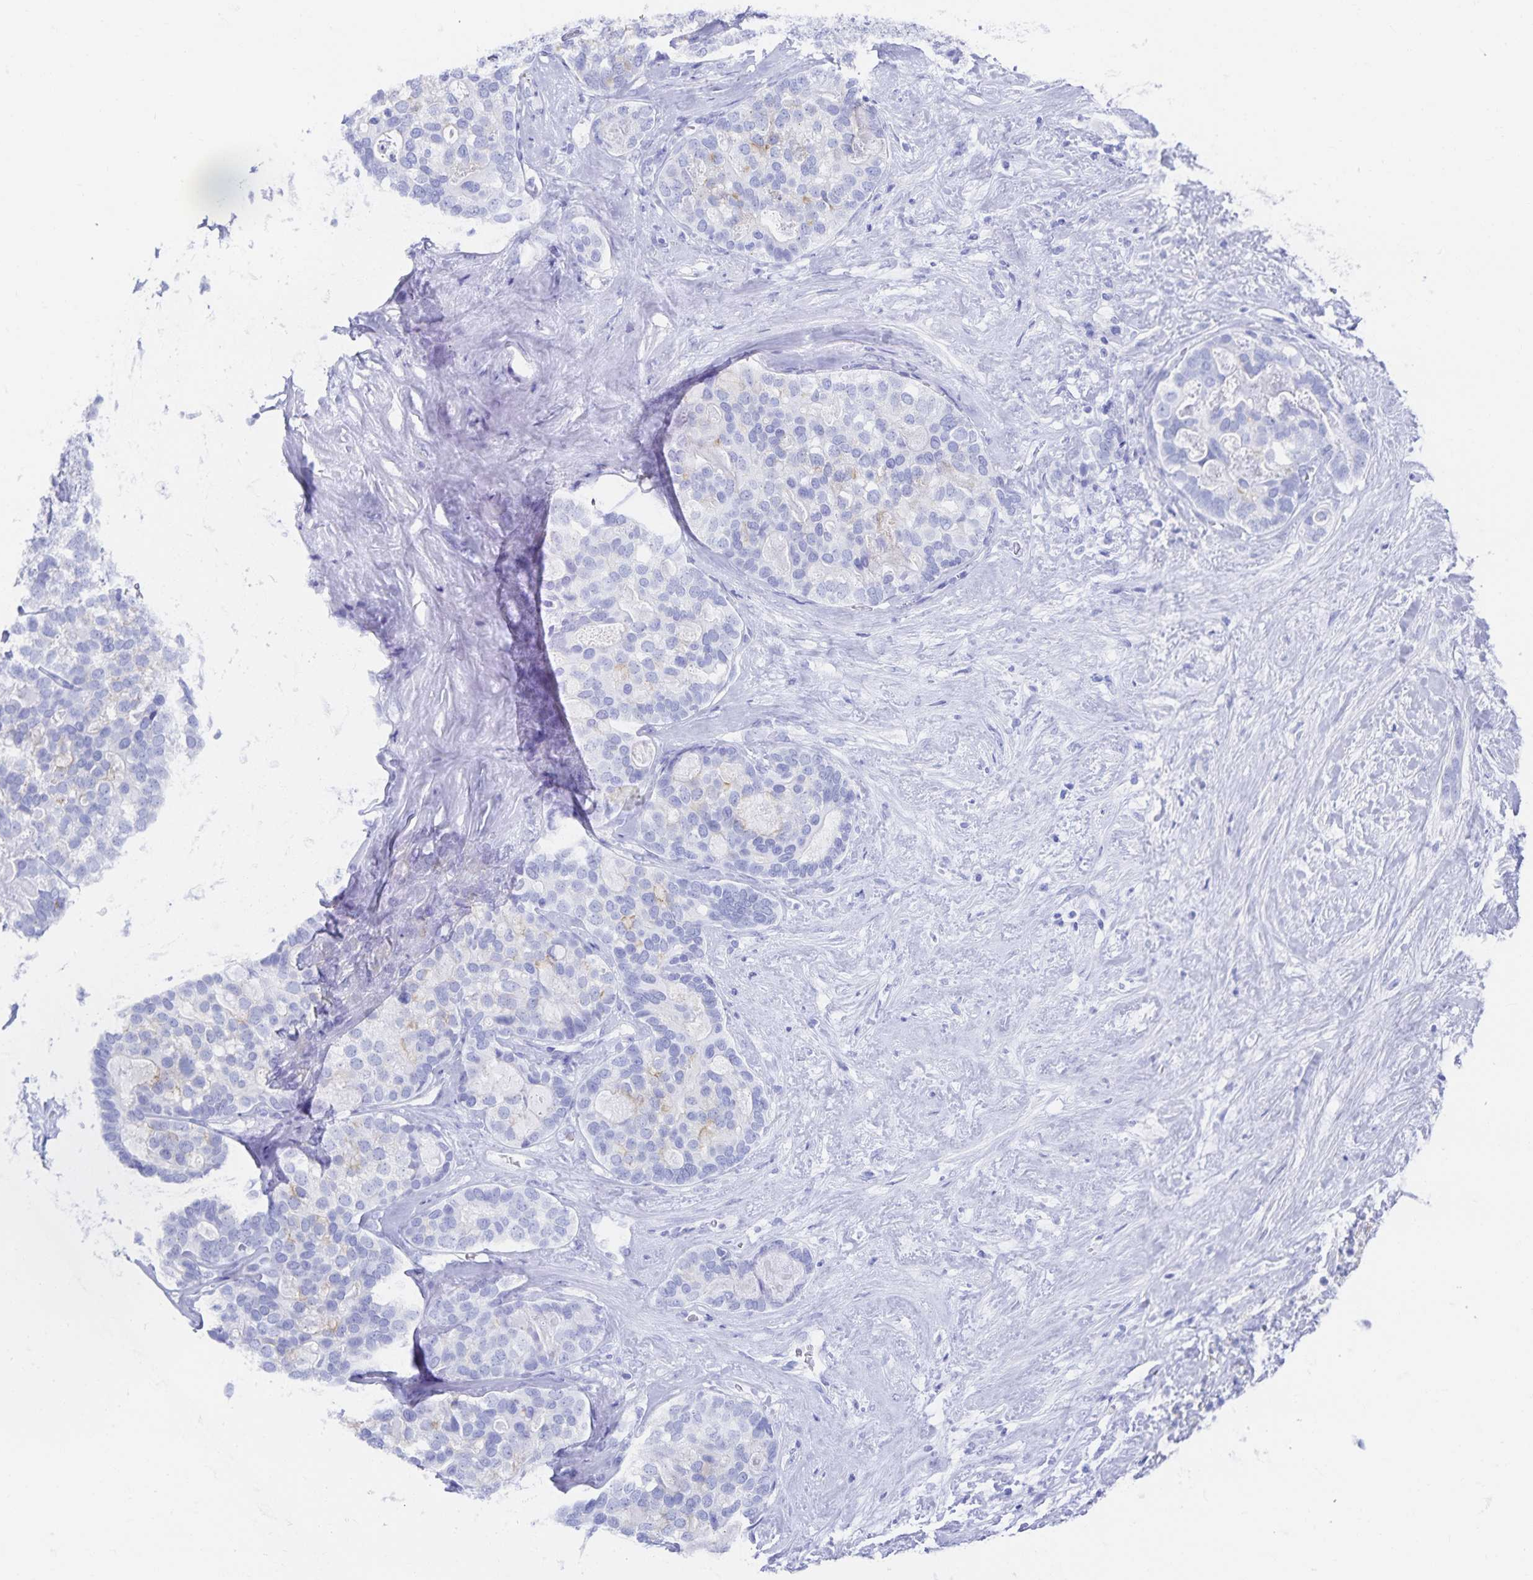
{"staining": {"intensity": "negative", "quantity": "none", "location": "none"}, "tissue": "liver cancer", "cell_type": "Tumor cells", "image_type": "cancer", "snomed": [{"axis": "morphology", "description": "Cholangiocarcinoma"}, {"axis": "topography", "description": "Liver"}], "caption": "Human liver cholangiocarcinoma stained for a protein using immunohistochemistry (IHC) displays no positivity in tumor cells.", "gene": "SNTN", "patient": {"sex": "male", "age": 56}}